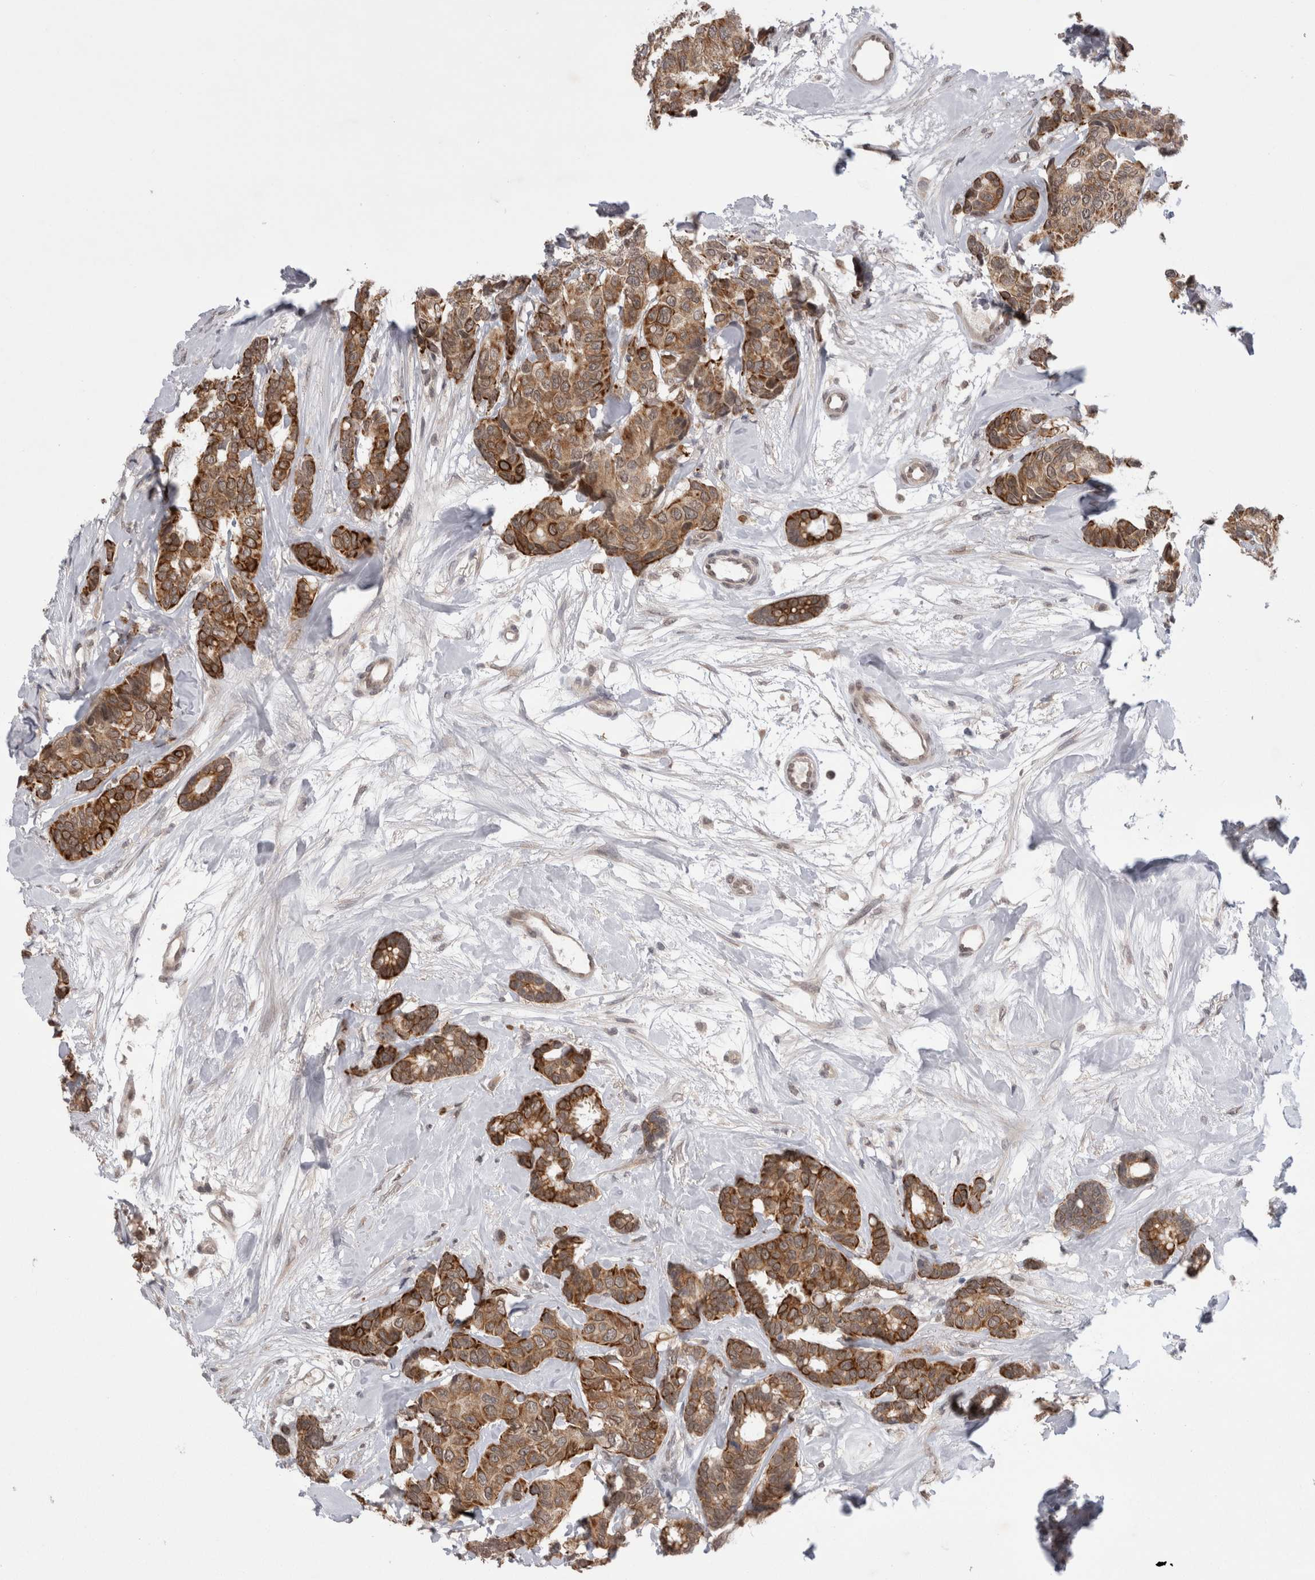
{"staining": {"intensity": "moderate", "quantity": ">75%", "location": "cytoplasmic/membranous"}, "tissue": "breast cancer", "cell_type": "Tumor cells", "image_type": "cancer", "snomed": [{"axis": "morphology", "description": "Duct carcinoma"}, {"axis": "topography", "description": "Breast"}], "caption": "Immunohistochemistry (DAB (3,3'-diaminobenzidine)) staining of human breast cancer (invasive ductal carcinoma) reveals moderate cytoplasmic/membranous protein expression in approximately >75% of tumor cells.", "gene": "ZNF341", "patient": {"sex": "female", "age": 87}}